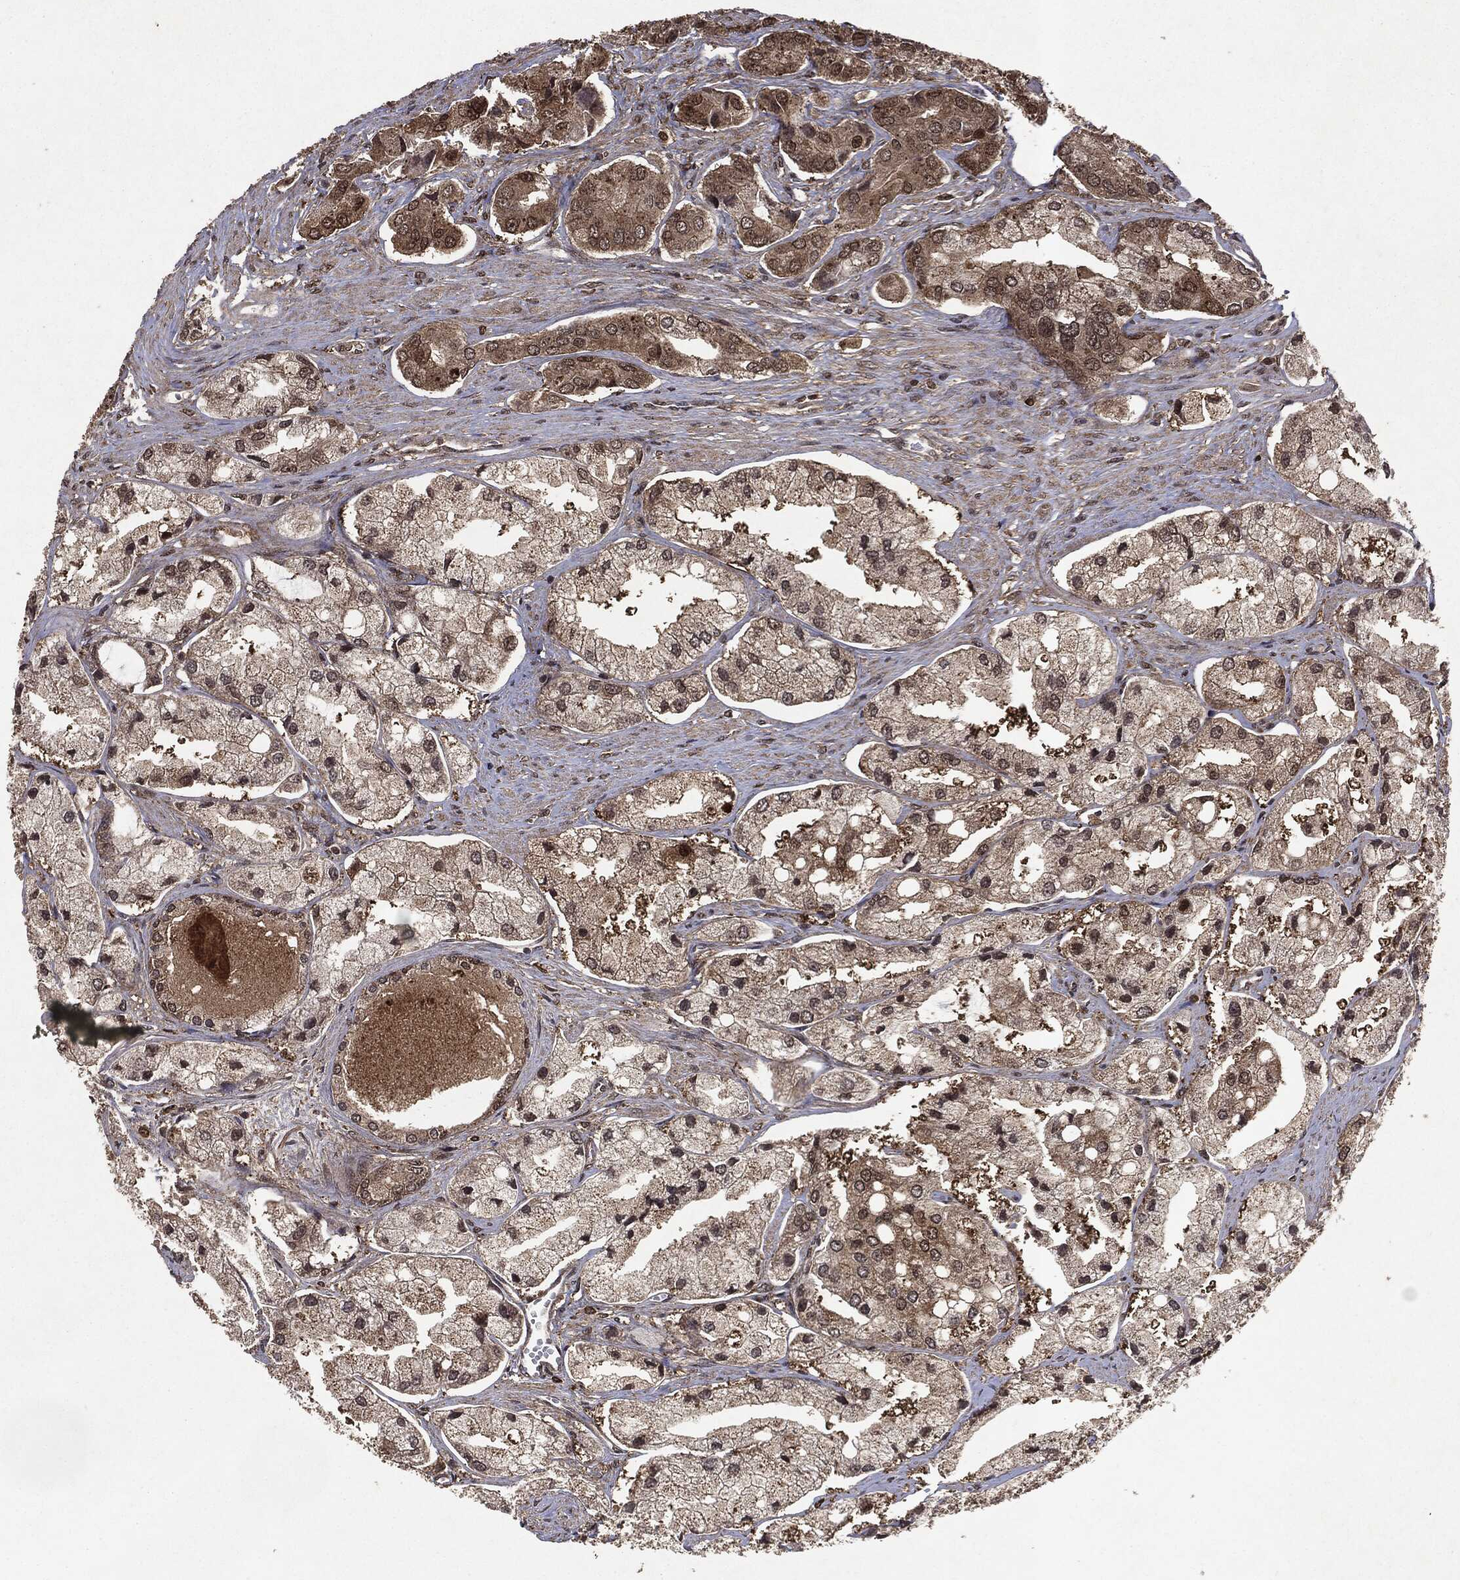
{"staining": {"intensity": "weak", "quantity": ">75%", "location": "cytoplasmic/membranous"}, "tissue": "prostate cancer", "cell_type": "Tumor cells", "image_type": "cancer", "snomed": [{"axis": "morphology", "description": "Adenocarcinoma, Low grade"}, {"axis": "topography", "description": "Prostate"}], "caption": "High-magnification brightfield microscopy of prostate adenocarcinoma (low-grade) stained with DAB (3,3'-diaminobenzidine) (brown) and counterstained with hematoxylin (blue). tumor cells exhibit weak cytoplasmic/membranous positivity is seen in about>75% of cells.", "gene": "PEBP1", "patient": {"sex": "male", "age": 69}}